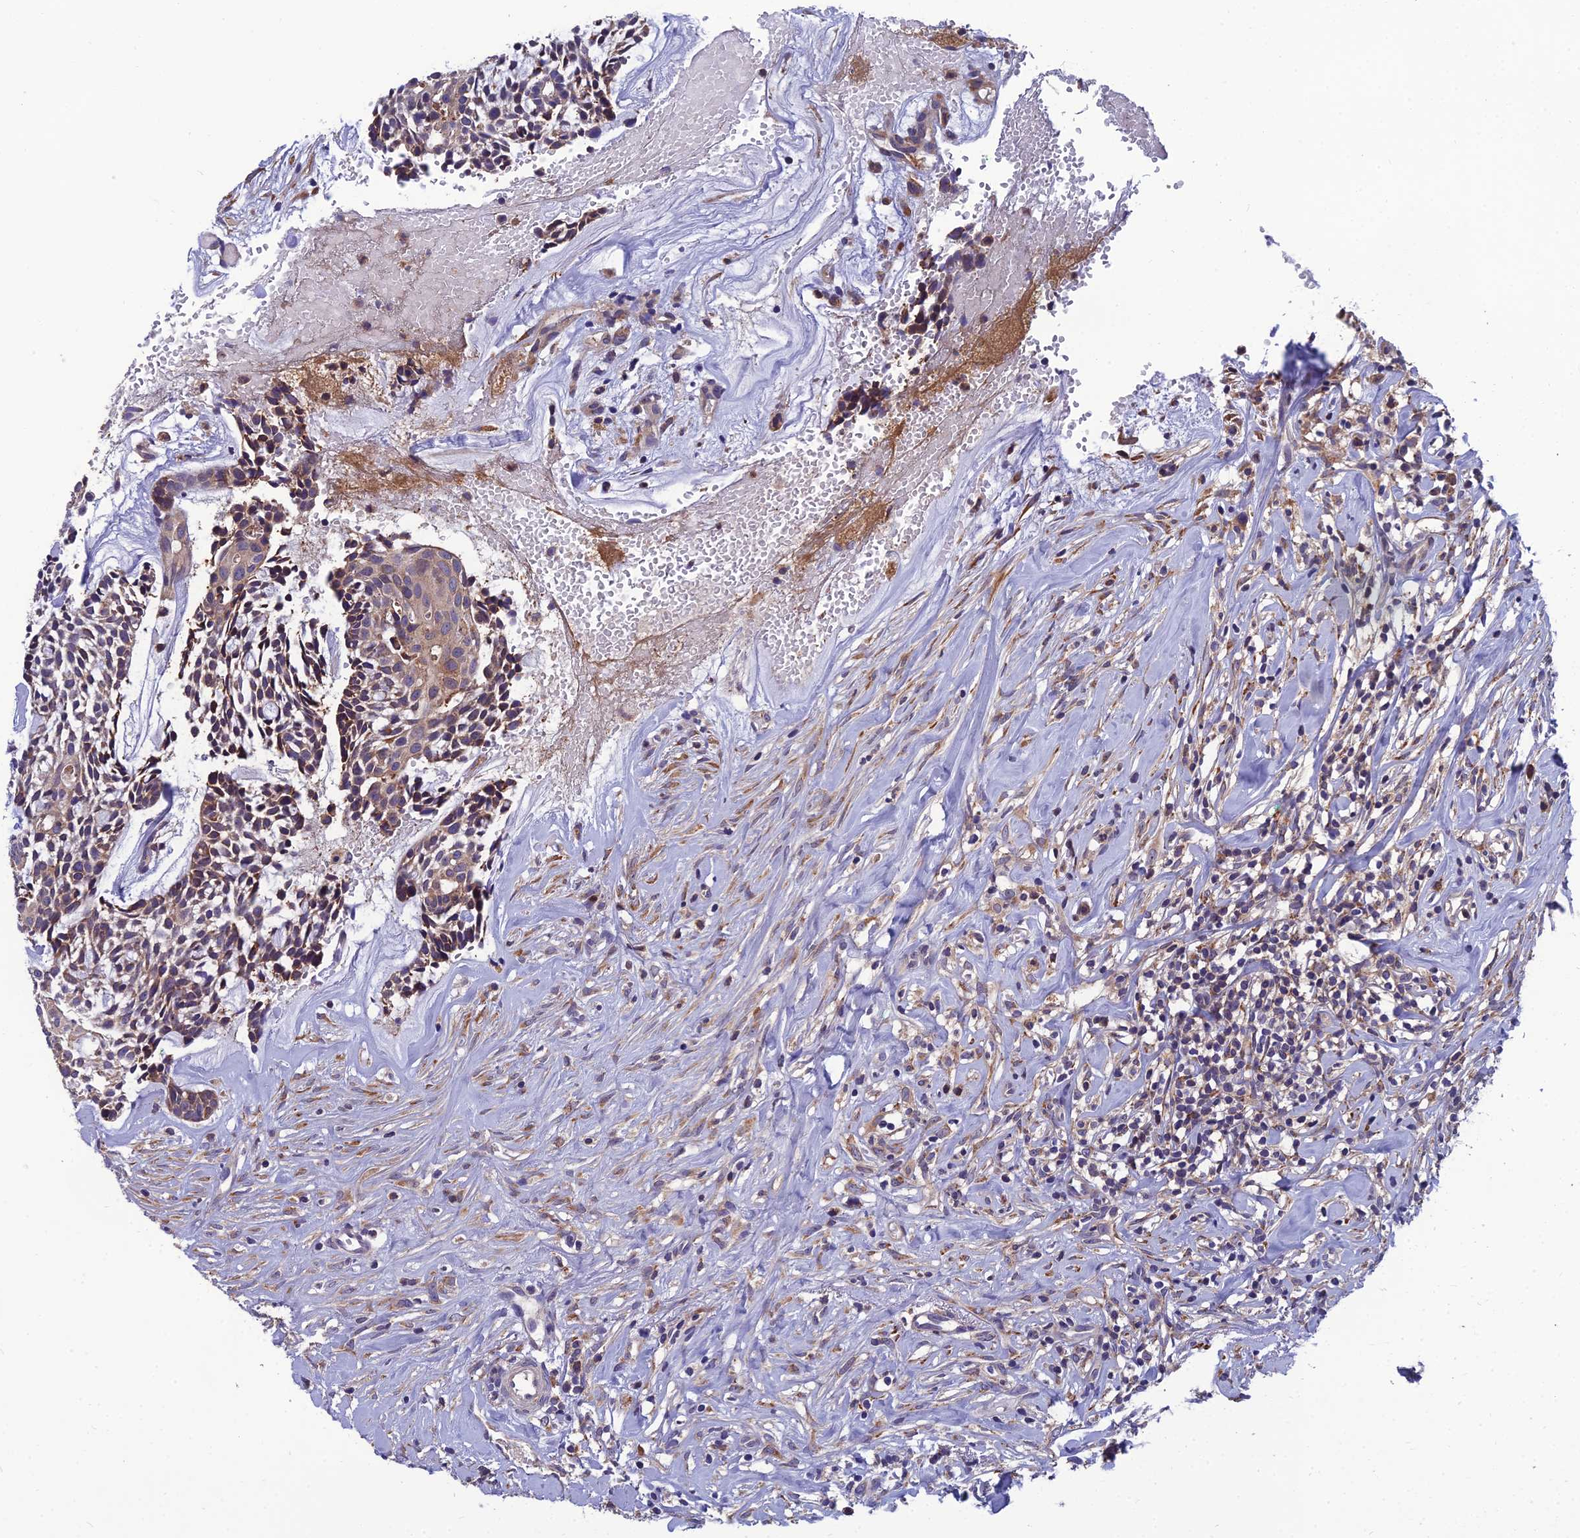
{"staining": {"intensity": "weak", "quantity": "25%-75%", "location": "cytoplasmic/membranous"}, "tissue": "head and neck cancer", "cell_type": "Tumor cells", "image_type": "cancer", "snomed": [{"axis": "morphology", "description": "Normal tissue, NOS"}, {"axis": "morphology", "description": "Adenocarcinoma, NOS"}, {"axis": "topography", "description": "Subcutis"}, {"axis": "topography", "description": "Nasopharynx"}, {"axis": "topography", "description": "Head-Neck"}], "caption": "Adenocarcinoma (head and neck) stained for a protein (brown) reveals weak cytoplasmic/membranous positive staining in about 25%-75% of tumor cells.", "gene": "UMAD1", "patient": {"sex": "female", "age": 73}}